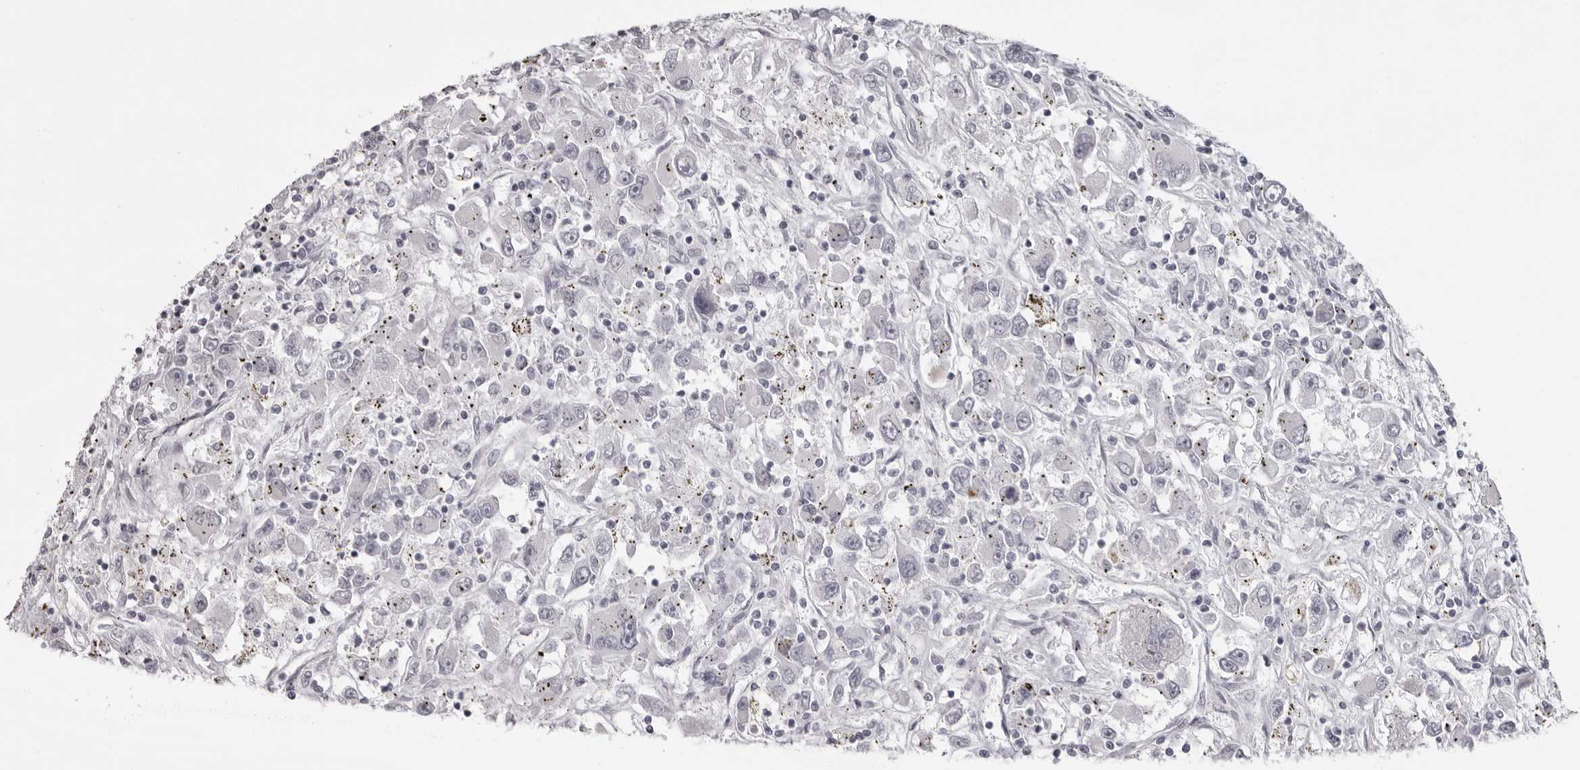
{"staining": {"intensity": "negative", "quantity": "none", "location": "none"}, "tissue": "renal cancer", "cell_type": "Tumor cells", "image_type": "cancer", "snomed": [{"axis": "morphology", "description": "Adenocarcinoma, NOS"}, {"axis": "topography", "description": "Kidney"}], "caption": "There is no significant positivity in tumor cells of renal adenocarcinoma.", "gene": "NUDT18", "patient": {"sex": "female", "age": 52}}